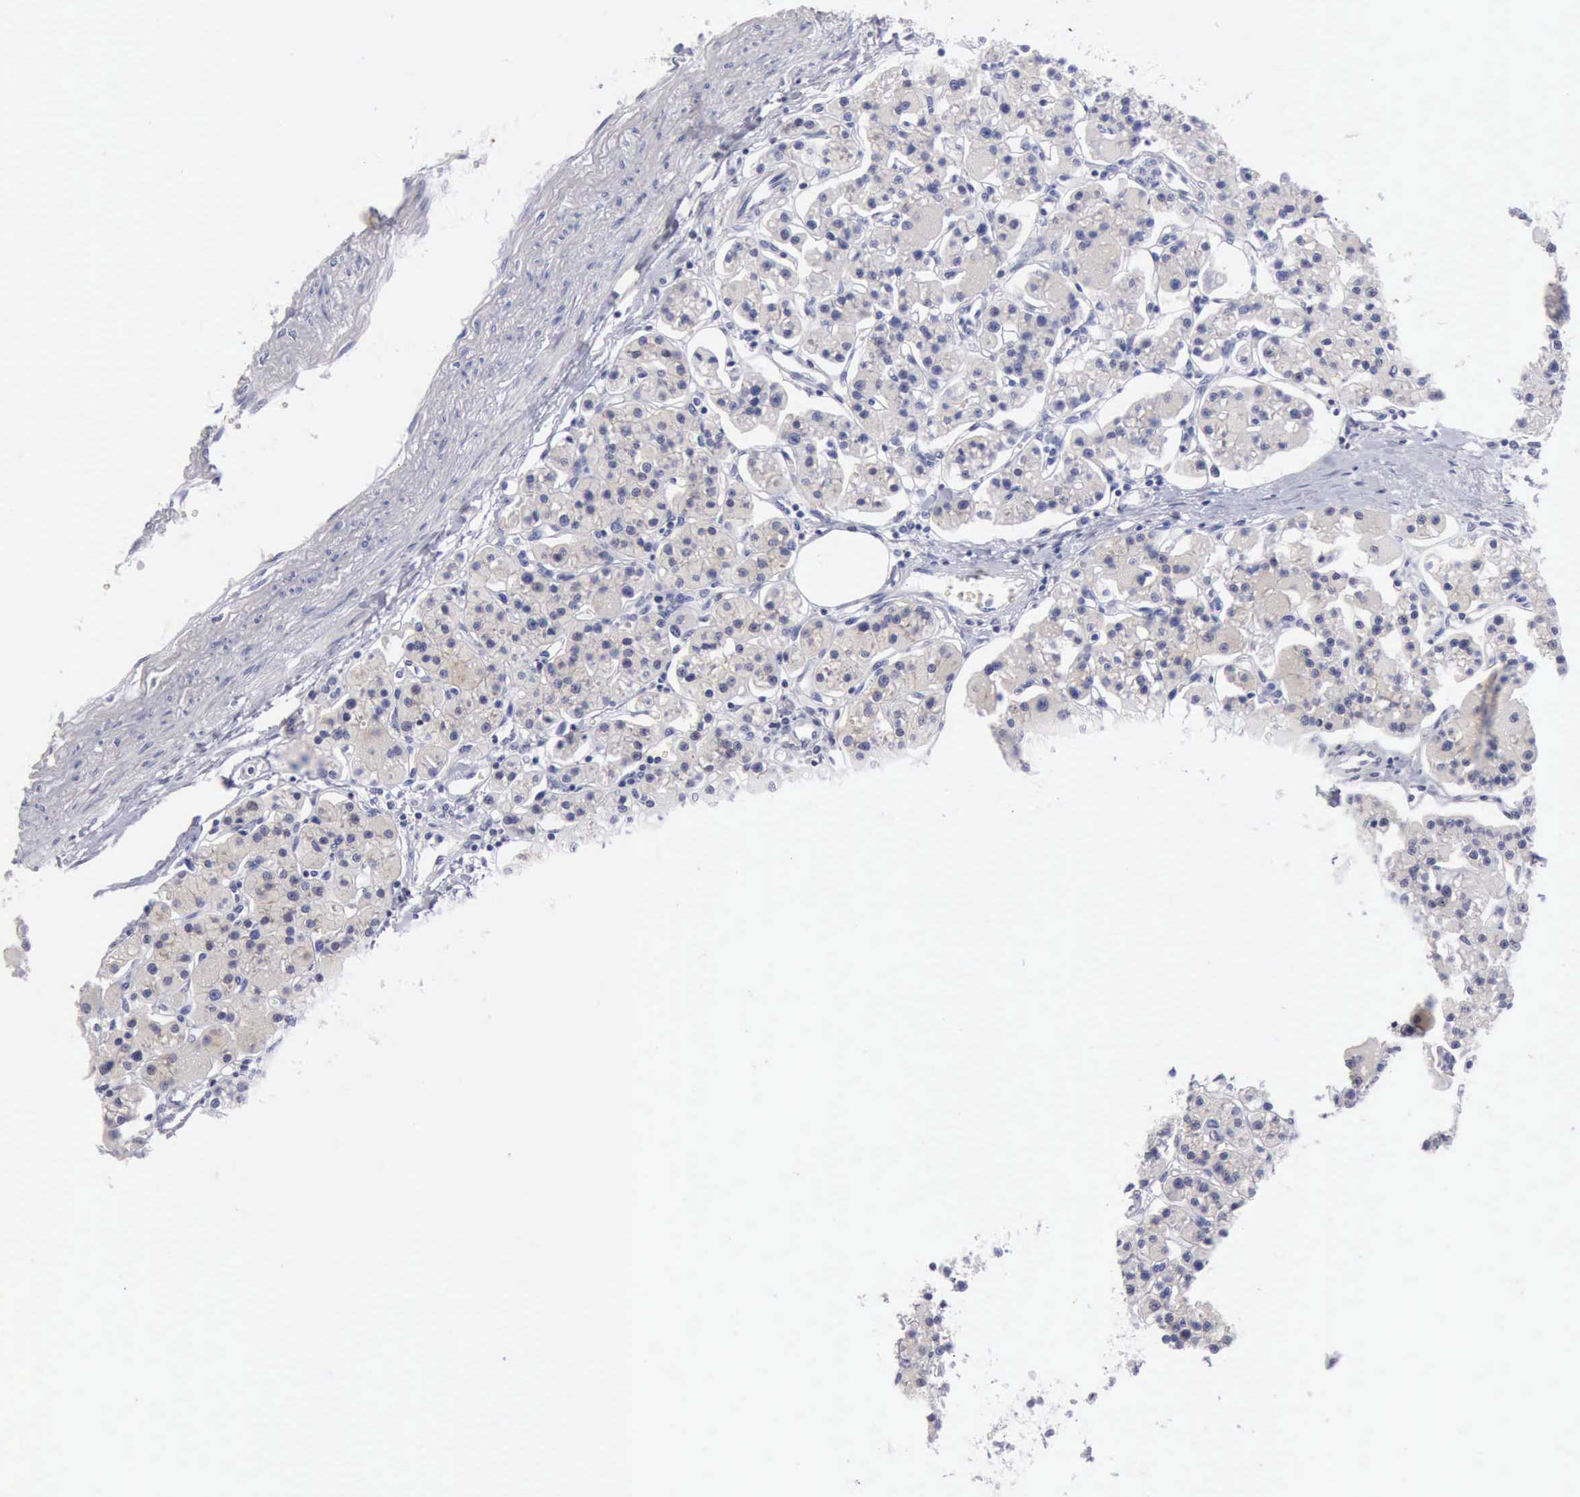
{"staining": {"intensity": "weak", "quantity": "25%-75%", "location": "cytoplasmic/membranous"}, "tissue": "parathyroid gland", "cell_type": "Glandular cells", "image_type": "normal", "snomed": [{"axis": "morphology", "description": "Normal tissue, NOS"}, {"axis": "topography", "description": "Parathyroid gland"}], "caption": "A high-resolution histopathology image shows immunohistochemistry staining of normal parathyroid gland, which shows weak cytoplasmic/membranous staining in about 25%-75% of glandular cells. Immunohistochemistry stains the protein of interest in brown and the nuclei are stained blue.", "gene": "ANGEL1", "patient": {"sex": "female", "age": 58}}